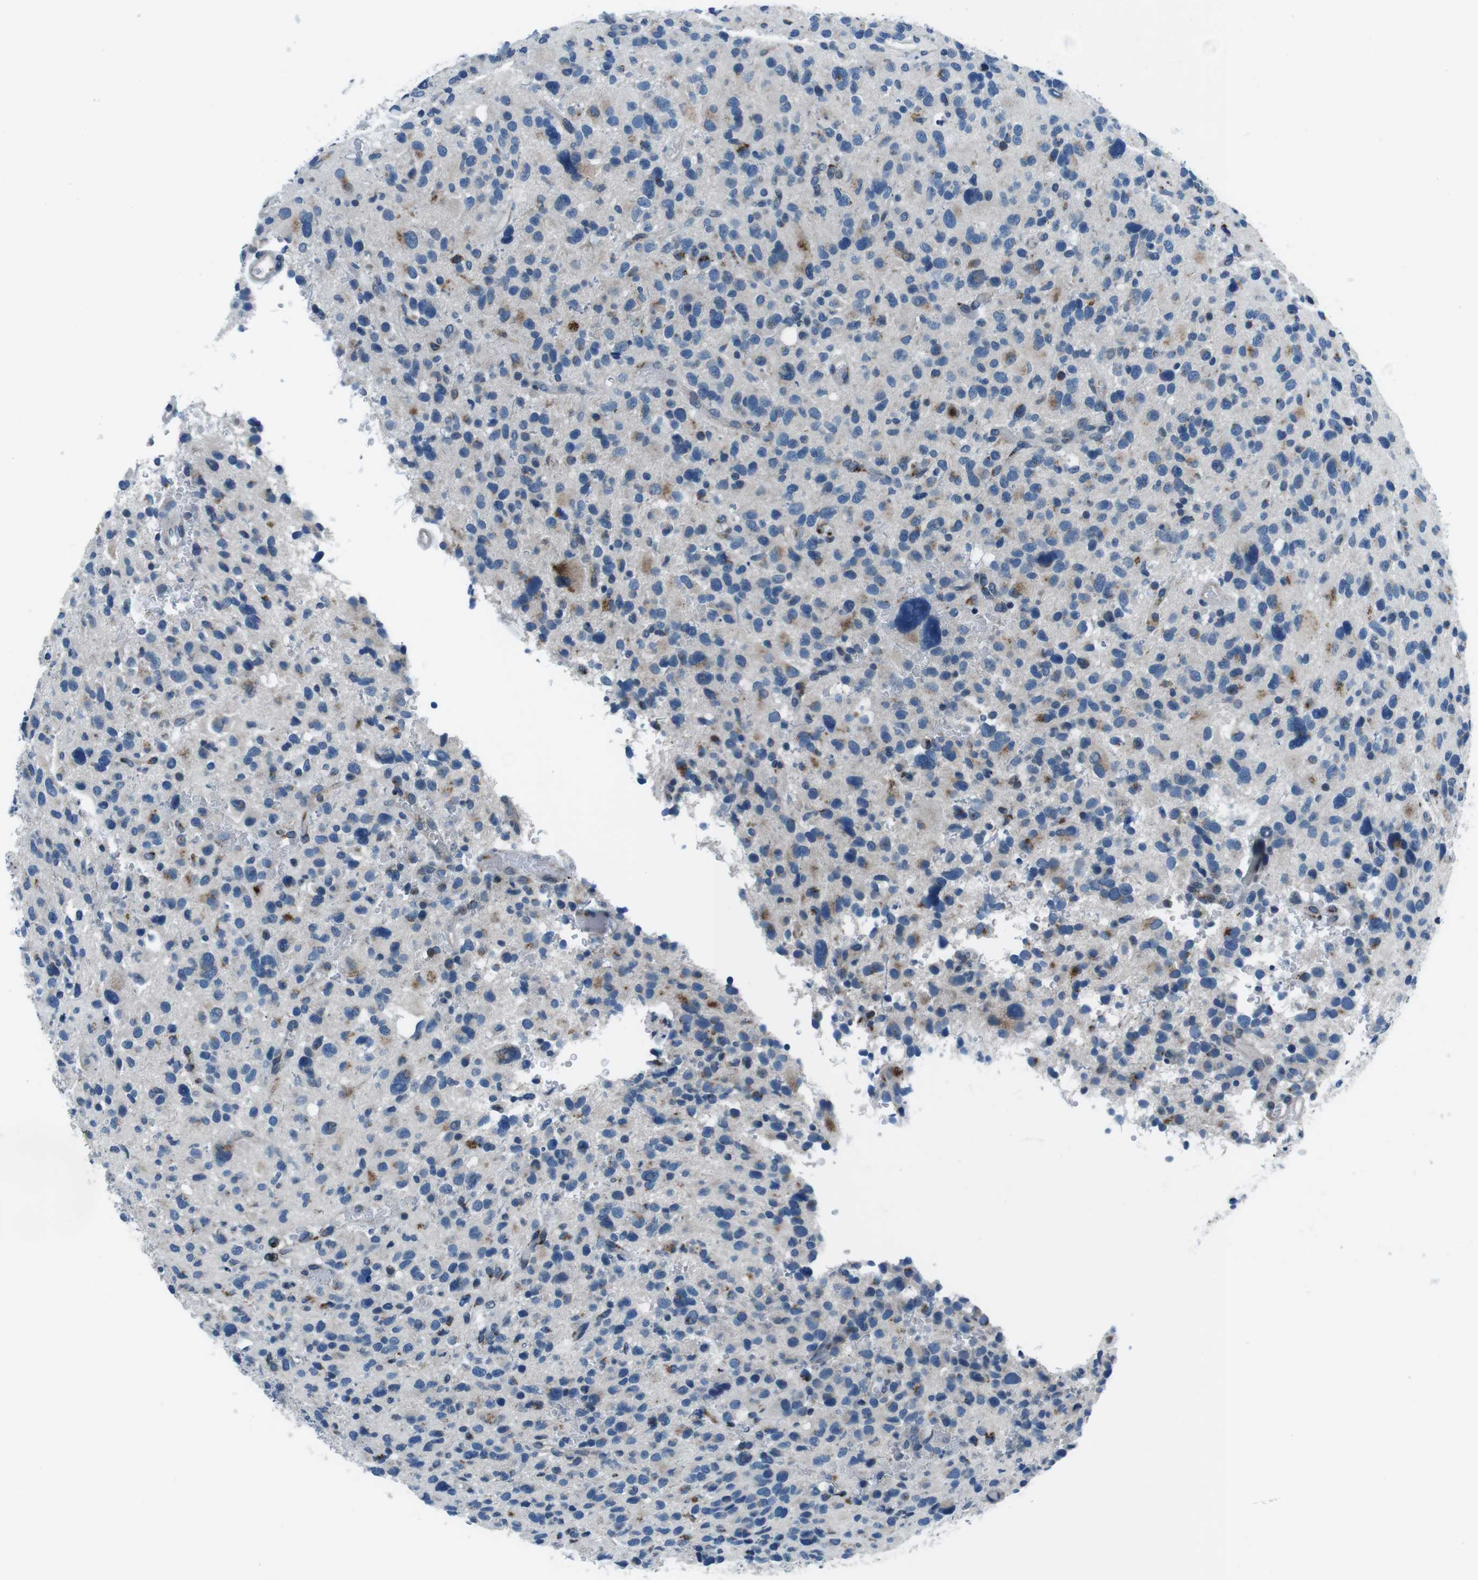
{"staining": {"intensity": "weak", "quantity": "<25%", "location": "cytoplasmic/membranous"}, "tissue": "glioma", "cell_type": "Tumor cells", "image_type": "cancer", "snomed": [{"axis": "morphology", "description": "Glioma, malignant, High grade"}, {"axis": "topography", "description": "Brain"}], "caption": "High-grade glioma (malignant) was stained to show a protein in brown. There is no significant expression in tumor cells.", "gene": "NUCB2", "patient": {"sex": "male", "age": 48}}